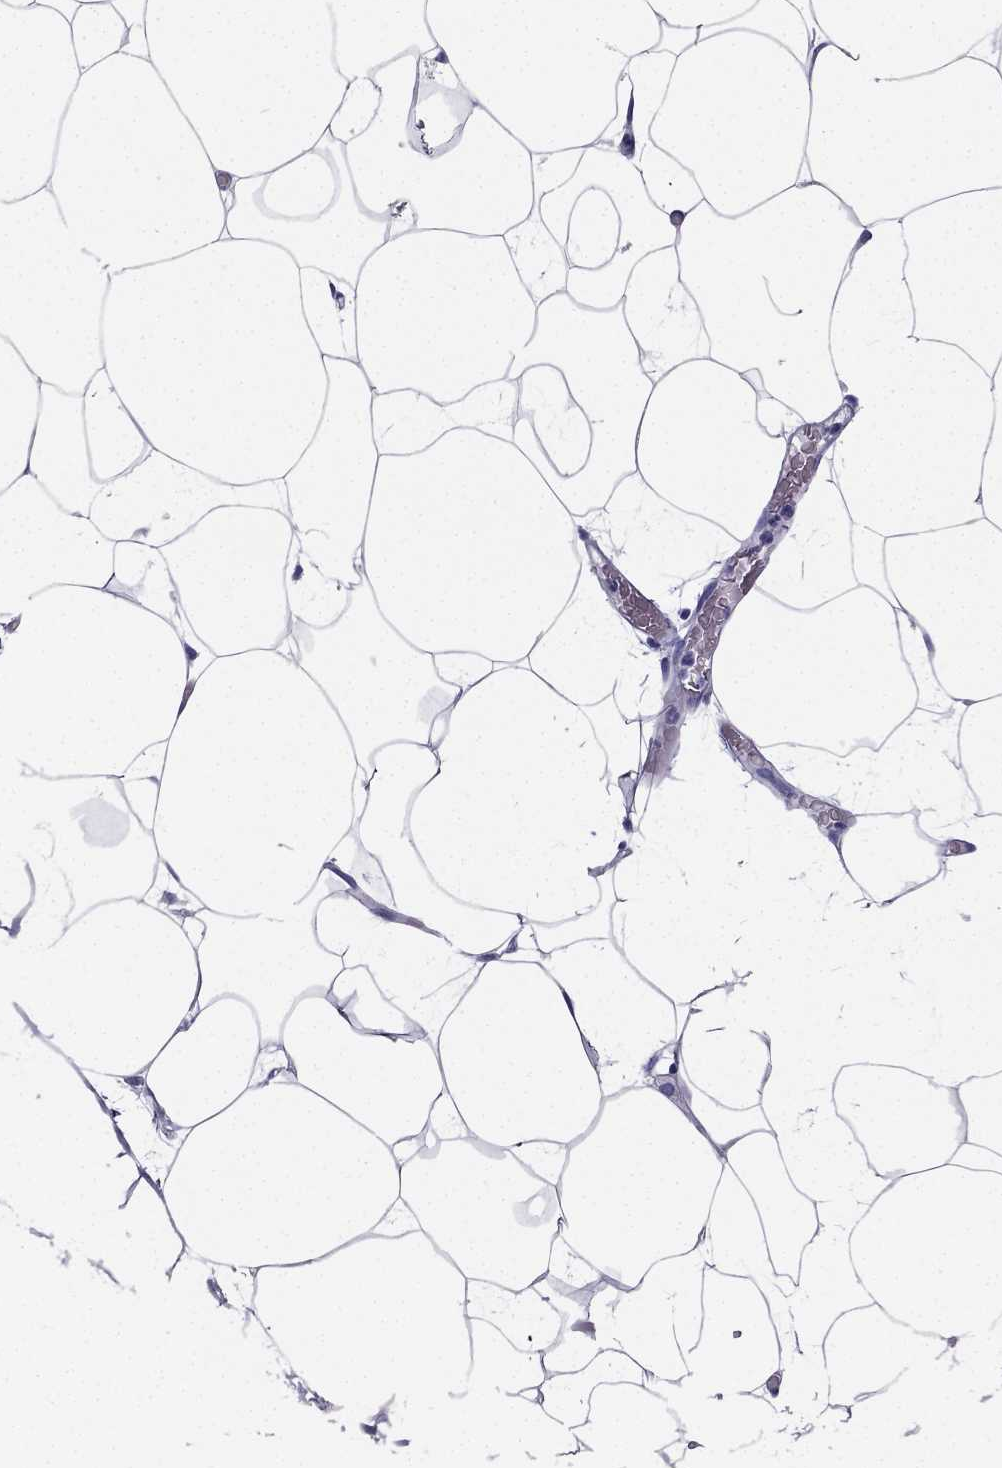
{"staining": {"intensity": "negative", "quantity": "none", "location": "none"}, "tissue": "adipose tissue", "cell_type": "Adipocytes", "image_type": "normal", "snomed": [{"axis": "morphology", "description": "Normal tissue, NOS"}, {"axis": "topography", "description": "Adipose tissue"}], "caption": "Immunohistochemistry (IHC) image of unremarkable human adipose tissue stained for a protein (brown), which shows no staining in adipocytes.", "gene": "NPTX1", "patient": {"sex": "male", "age": 57}}